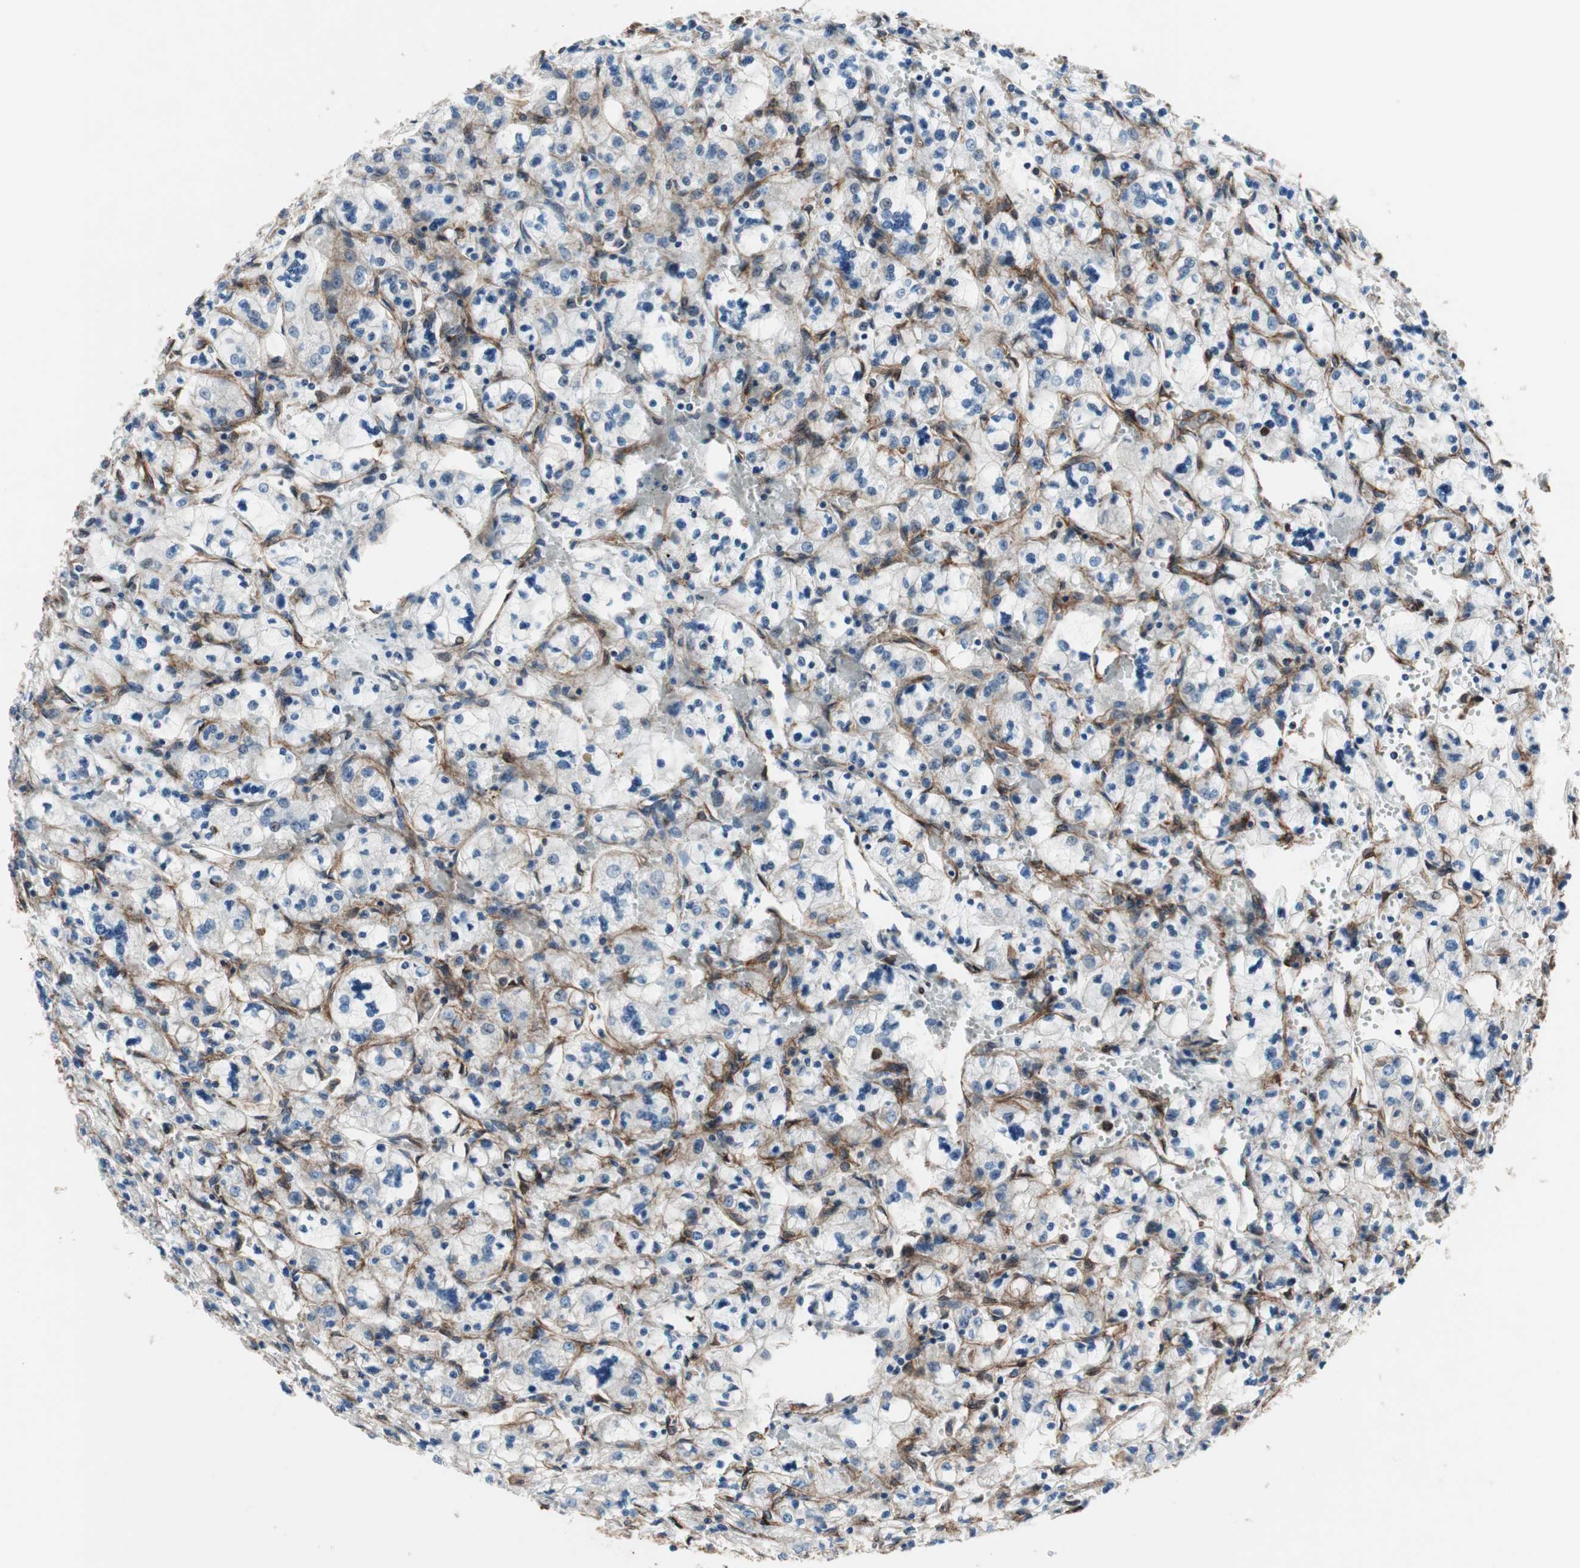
{"staining": {"intensity": "moderate", "quantity": "<25%", "location": "cytoplasmic/membranous"}, "tissue": "renal cancer", "cell_type": "Tumor cells", "image_type": "cancer", "snomed": [{"axis": "morphology", "description": "Adenocarcinoma, NOS"}, {"axis": "topography", "description": "Kidney"}], "caption": "Immunohistochemical staining of renal cancer (adenocarcinoma) exhibits low levels of moderate cytoplasmic/membranous protein expression in about <25% of tumor cells.", "gene": "TCTA", "patient": {"sex": "female", "age": 83}}